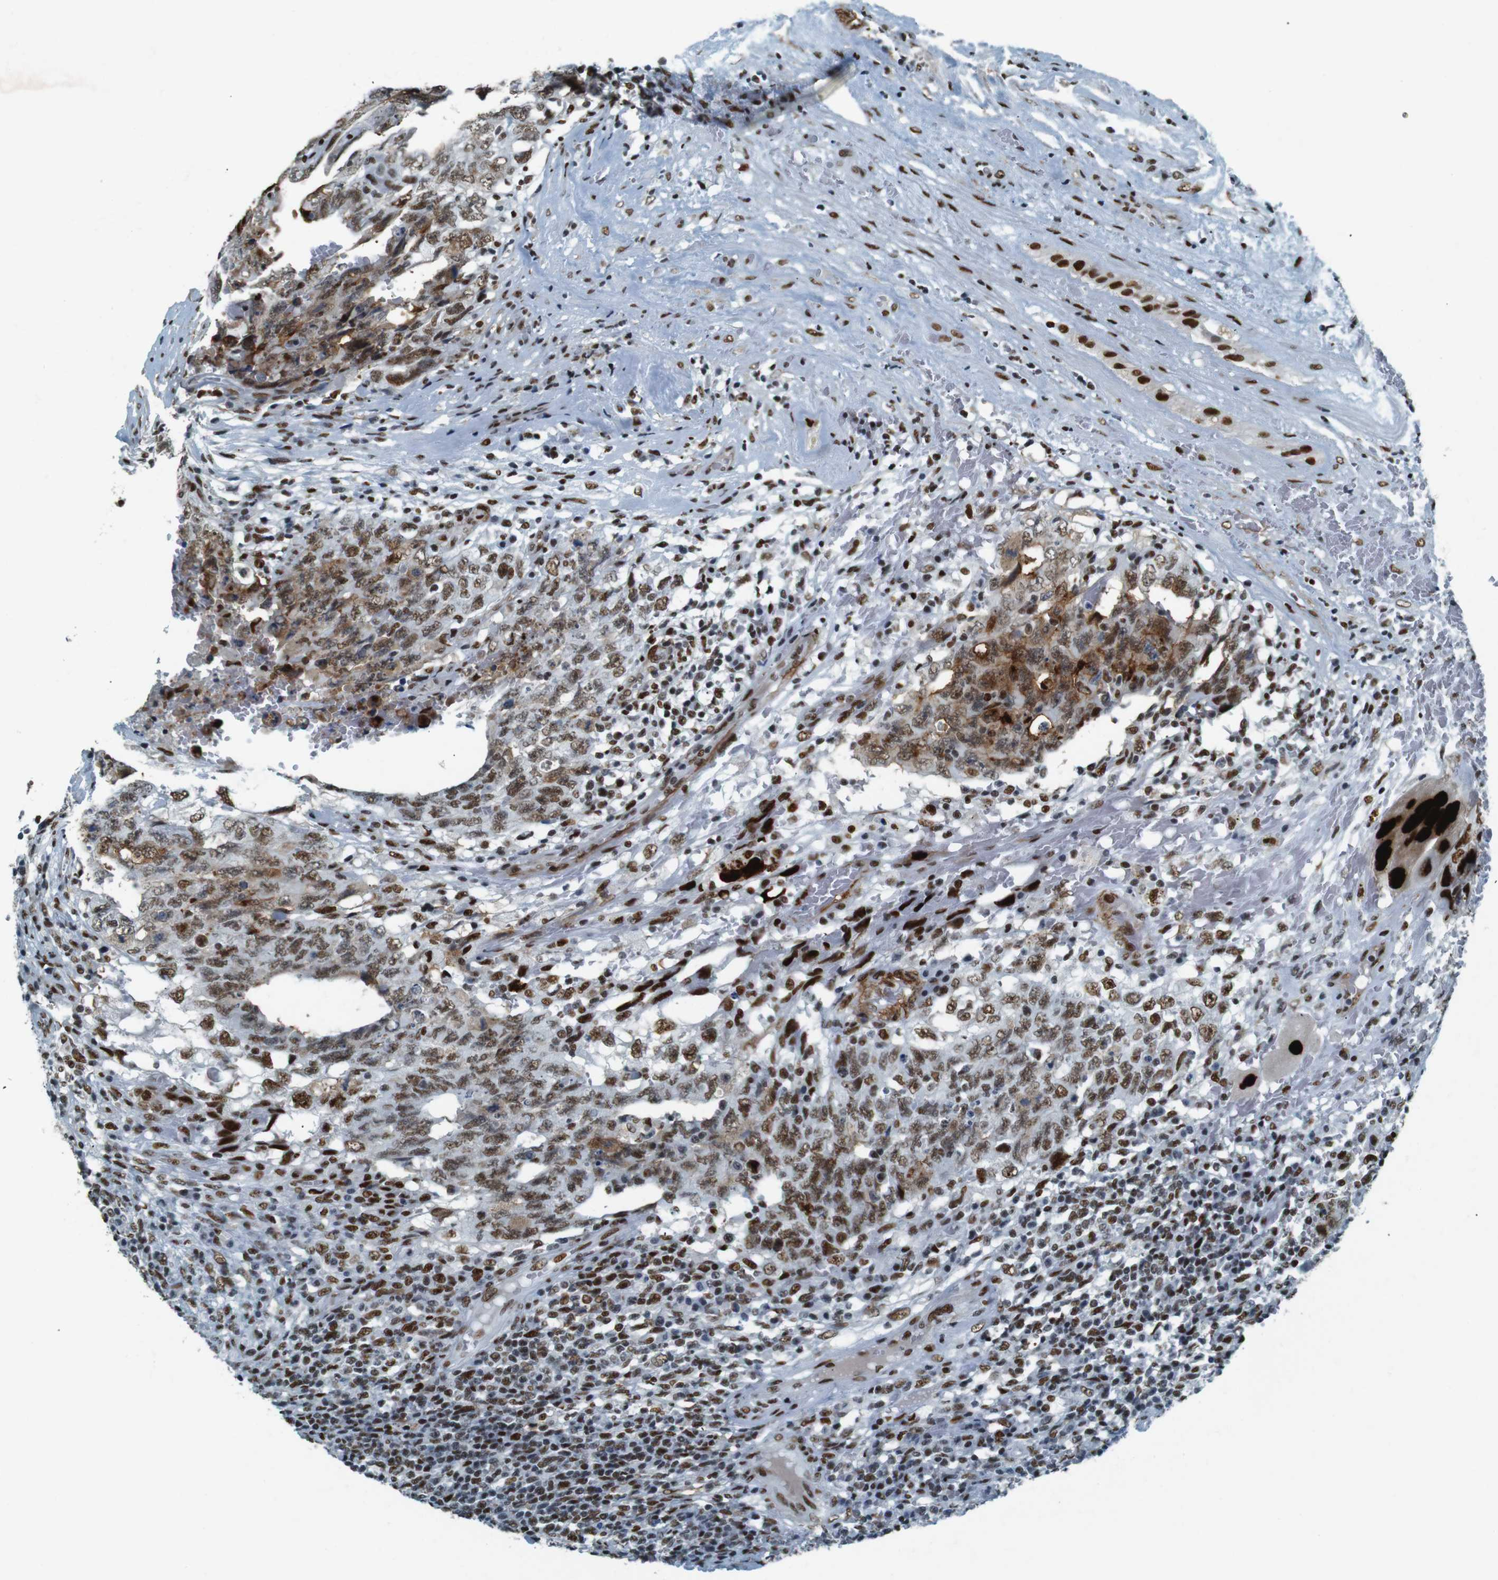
{"staining": {"intensity": "moderate", "quantity": ">75%", "location": "nuclear"}, "tissue": "testis cancer", "cell_type": "Tumor cells", "image_type": "cancer", "snomed": [{"axis": "morphology", "description": "Carcinoma, Embryonal, NOS"}, {"axis": "topography", "description": "Testis"}], "caption": "High-power microscopy captured an immunohistochemistry histopathology image of testis embryonal carcinoma, revealing moderate nuclear staining in approximately >75% of tumor cells.", "gene": "HEXIM1", "patient": {"sex": "male", "age": 26}}